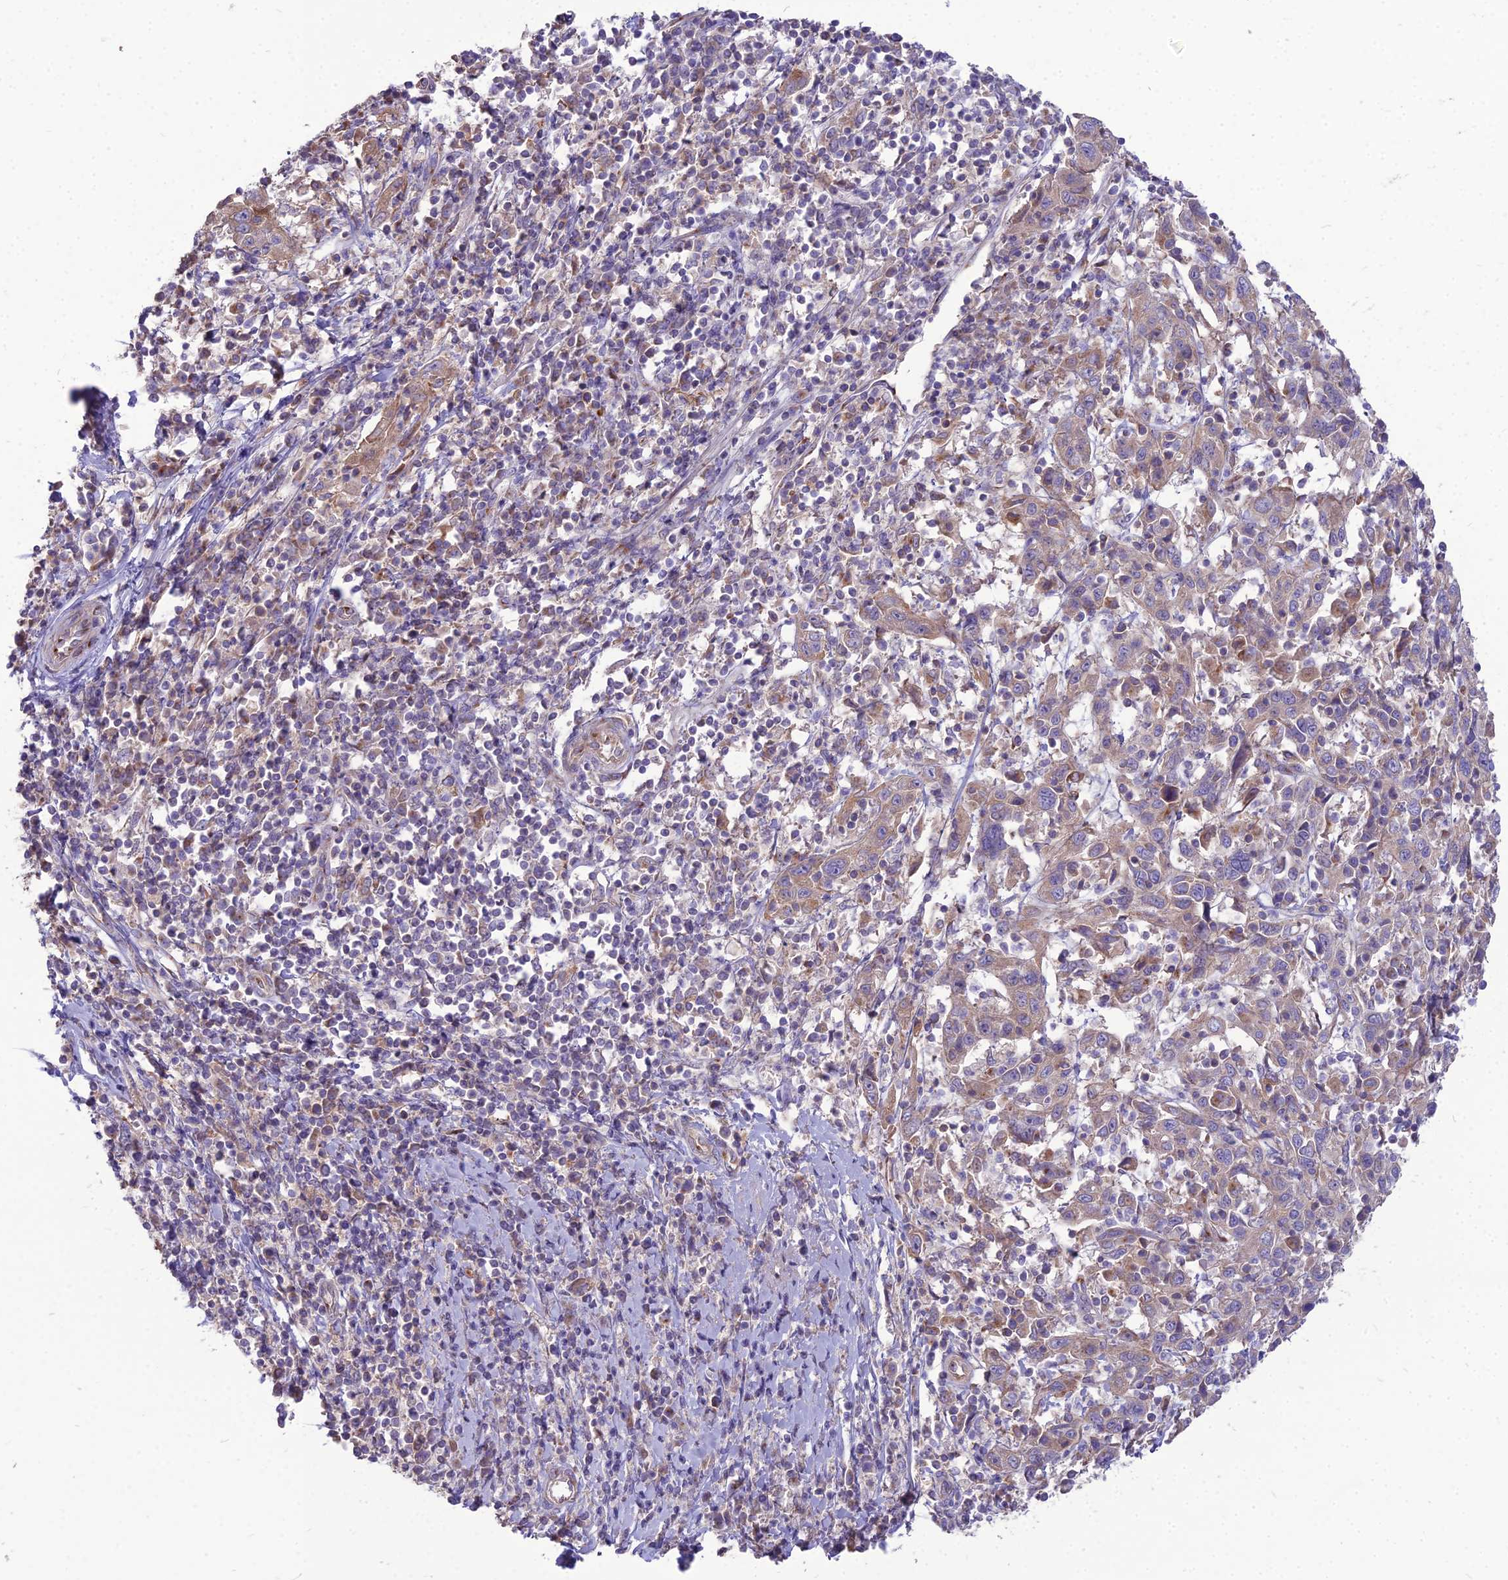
{"staining": {"intensity": "moderate", "quantity": "25%-75%", "location": "cytoplasmic/membranous"}, "tissue": "cervical cancer", "cell_type": "Tumor cells", "image_type": "cancer", "snomed": [{"axis": "morphology", "description": "Squamous cell carcinoma, NOS"}, {"axis": "topography", "description": "Cervix"}], "caption": "Protein staining shows moderate cytoplasmic/membranous positivity in approximately 25%-75% of tumor cells in squamous cell carcinoma (cervical).", "gene": "SPRYD7", "patient": {"sex": "female", "age": 46}}